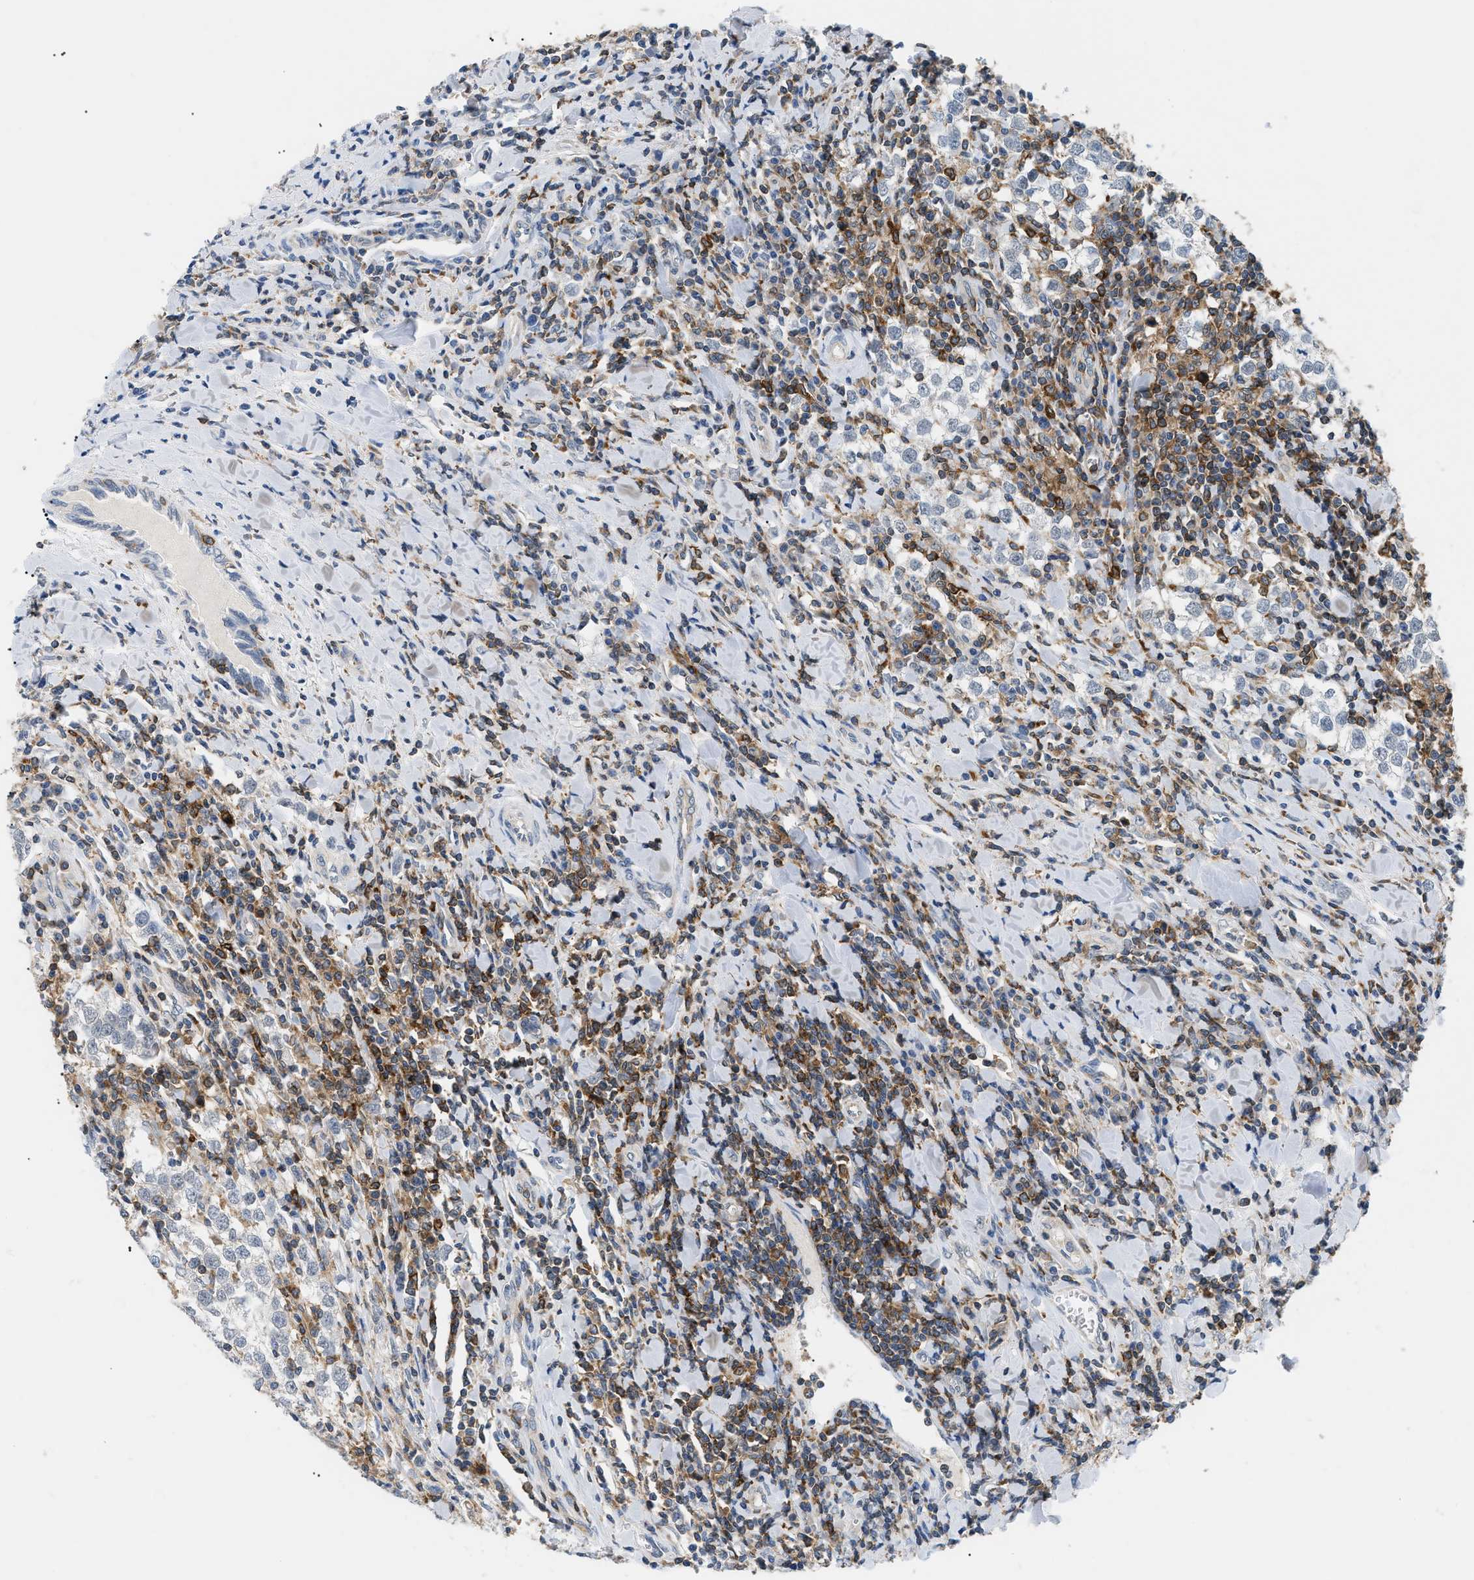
{"staining": {"intensity": "negative", "quantity": "none", "location": "none"}, "tissue": "testis cancer", "cell_type": "Tumor cells", "image_type": "cancer", "snomed": [{"axis": "morphology", "description": "Seminoma, NOS"}, {"axis": "morphology", "description": "Carcinoma, Embryonal, NOS"}, {"axis": "topography", "description": "Testis"}], "caption": "Immunohistochemistry (IHC) micrograph of neoplastic tissue: human testis cancer stained with DAB demonstrates no significant protein positivity in tumor cells.", "gene": "INPP5D", "patient": {"sex": "male", "age": 36}}